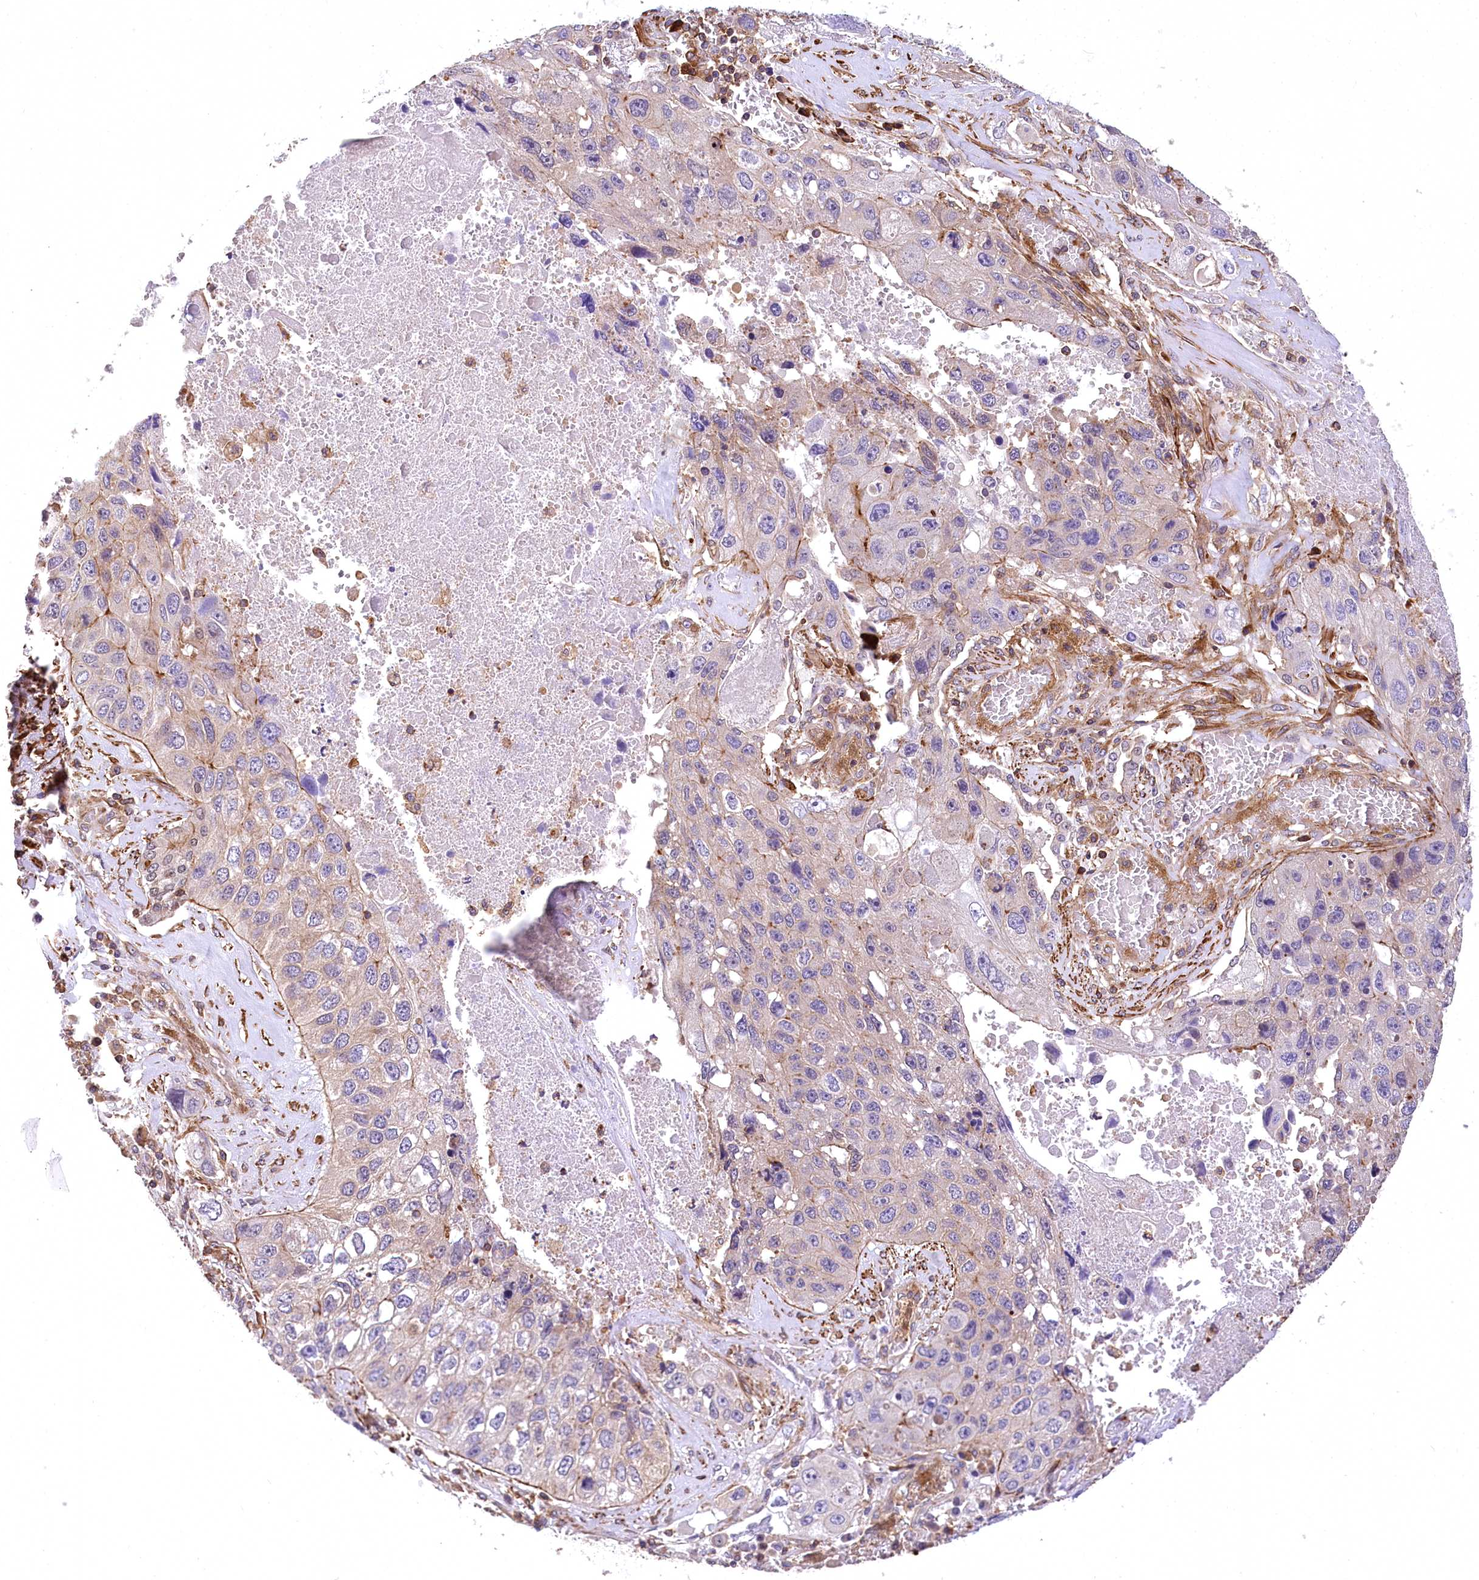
{"staining": {"intensity": "weak", "quantity": "<25%", "location": "cytoplasmic/membranous"}, "tissue": "lung cancer", "cell_type": "Tumor cells", "image_type": "cancer", "snomed": [{"axis": "morphology", "description": "Squamous cell carcinoma, NOS"}, {"axis": "topography", "description": "Lung"}], "caption": "This is an IHC image of lung cancer. There is no positivity in tumor cells.", "gene": "DPP3", "patient": {"sex": "male", "age": 61}}